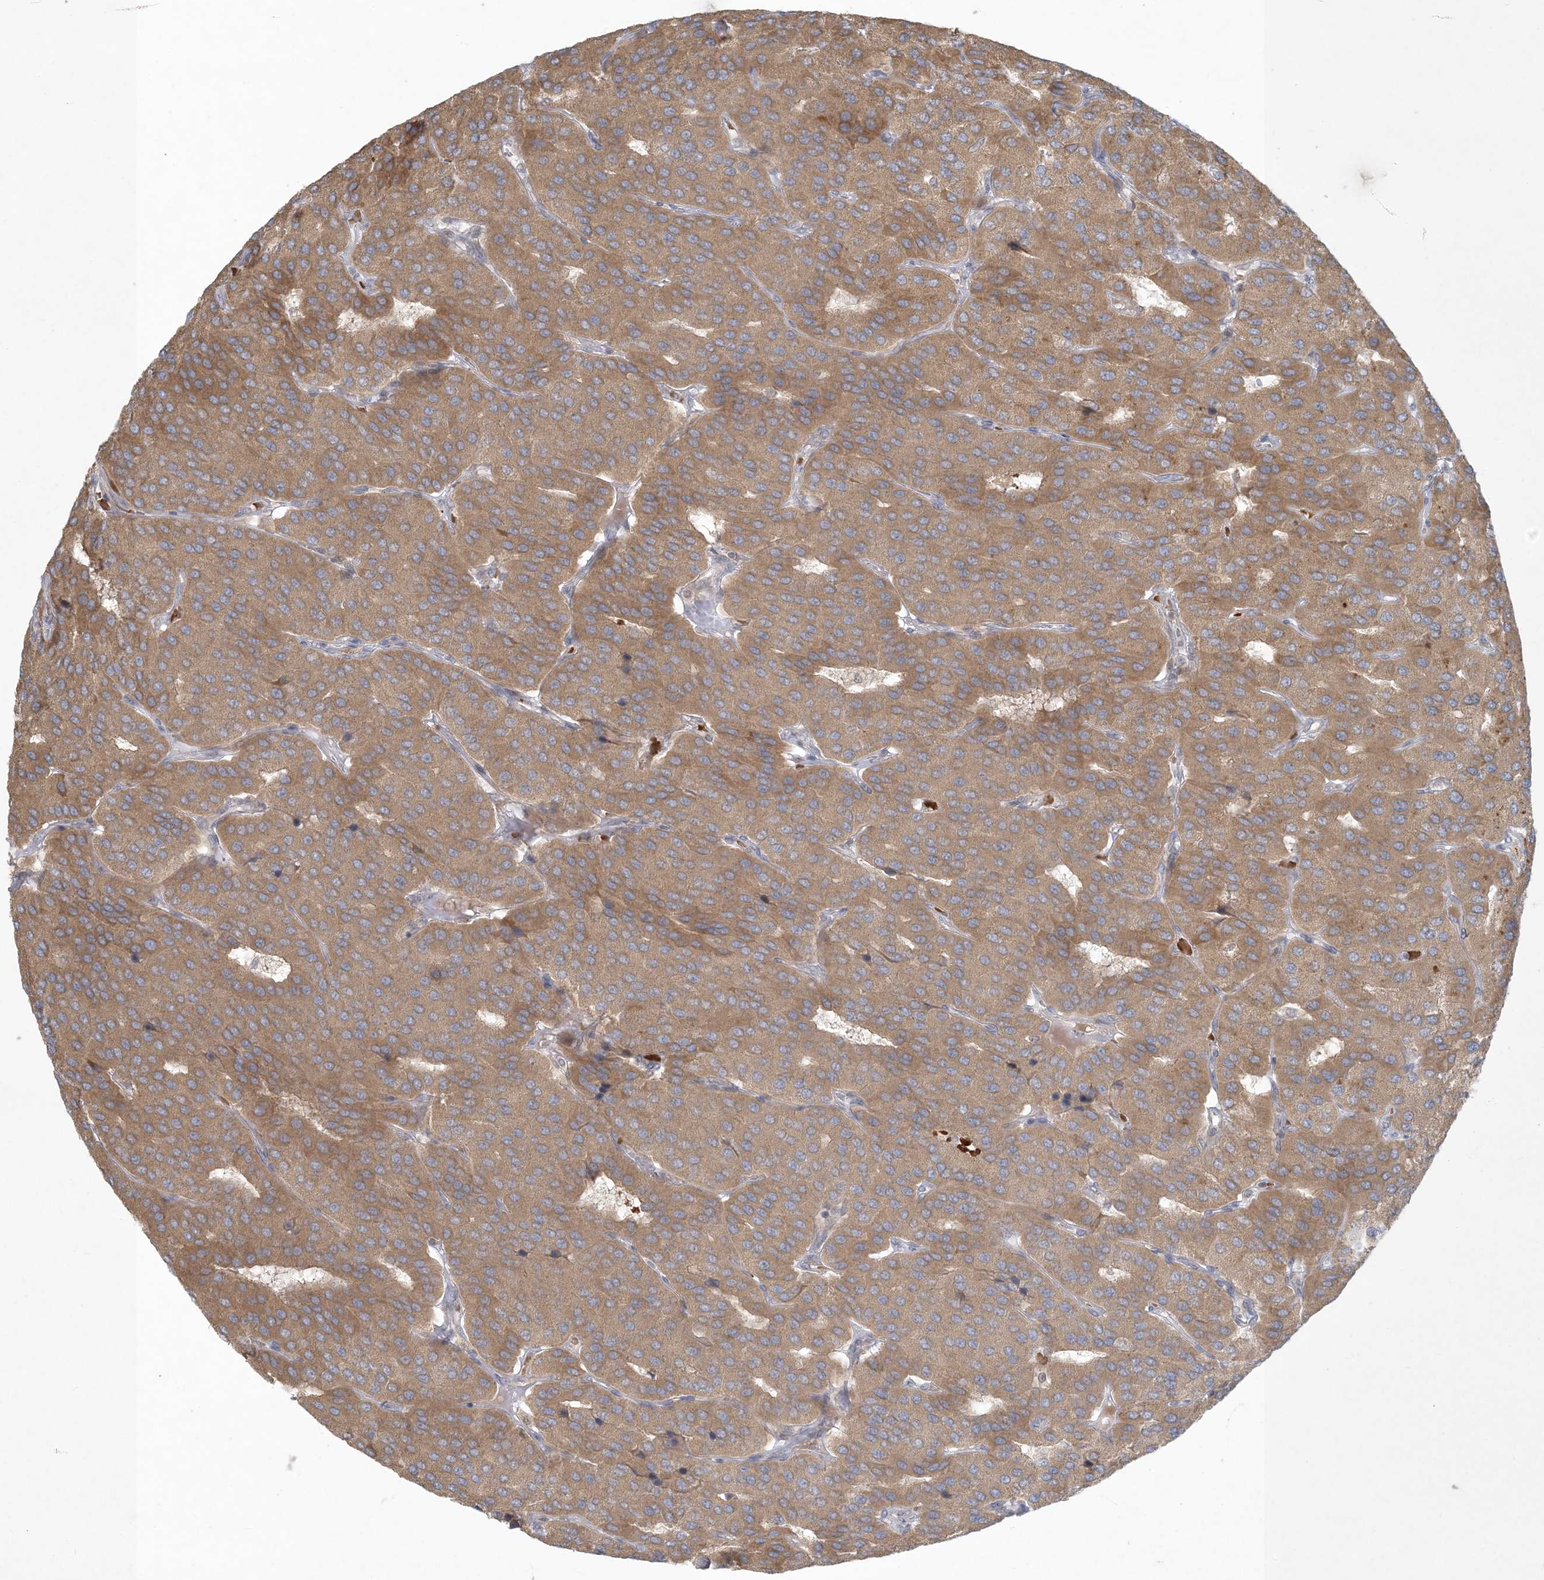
{"staining": {"intensity": "moderate", "quantity": ">75%", "location": "cytoplasmic/membranous"}, "tissue": "parathyroid gland", "cell_type": "Glandular cells", "image_type": "normal", "snomed": [{"axis": "morphology", "description": "Normal tissue, NOS"}, {"axis": "morphology", "description": "Adenoma, NOS"}, {"axis": "topography", "description": "Parathyroid gland"}], "caption": "Brown immunohistochemical staining in unremarkable human parathyroid gland exhibits moderate cytoplasmic/membranous staining in about >75% of glandular cells.", "gene": "CTDNEP1", "patient": {"sex": "female", "age": 86}}